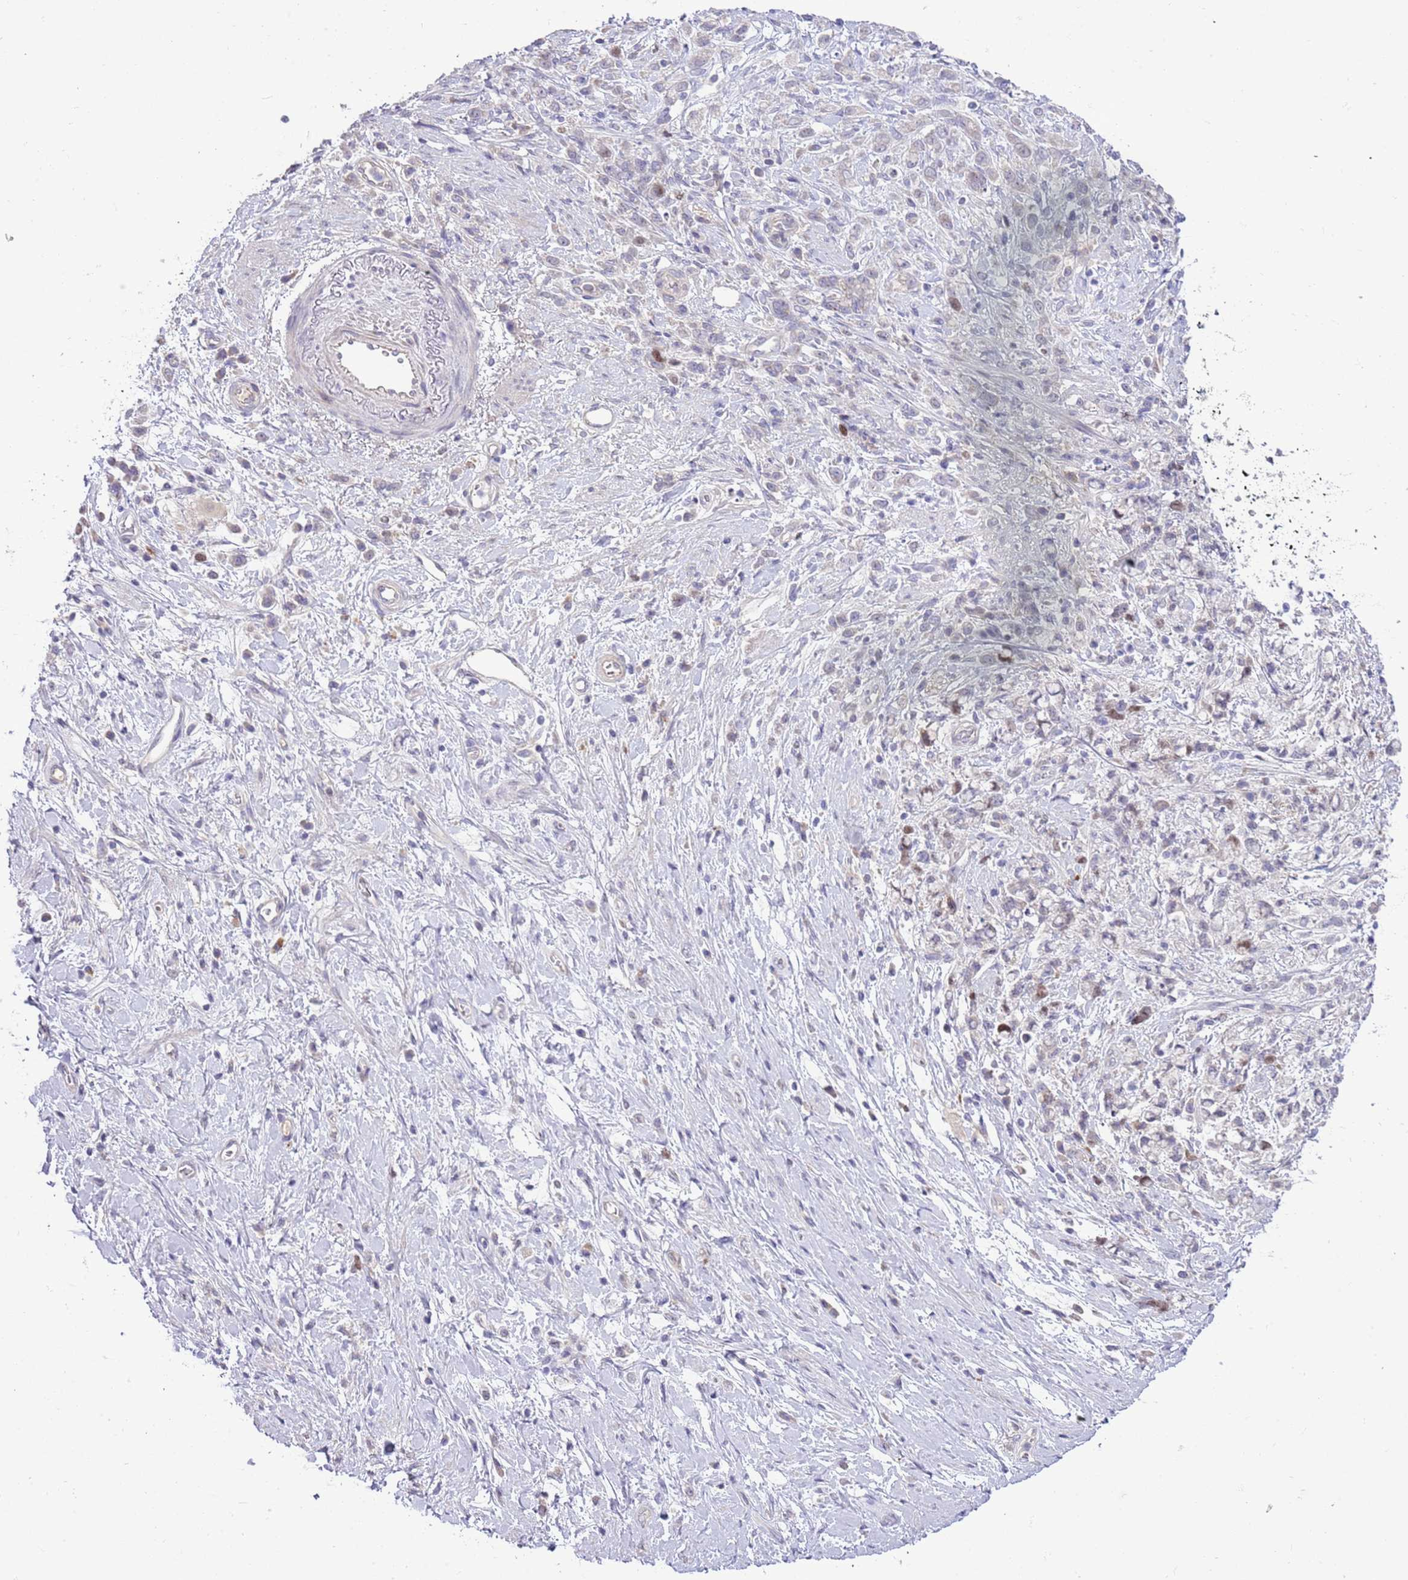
{"staining": {"intensity": "negative", "quantity": "none", "location": "none"}, "tissue": "stomach cancer", "cell_type": "Tumor cells", "image_type": "cancer", "snomed": [{"axis": "morphology", "description": "Adenocarcinoma, NOS"}, {"axis": "topography", "description": "Stomach"}], "caption": "A high-resolution image shows IHC staining of stomach cancer, which displays no significant positivity in tumor cells.", "gene": "FBRSL1", "patient": {"sex": "female", "age": 60}}